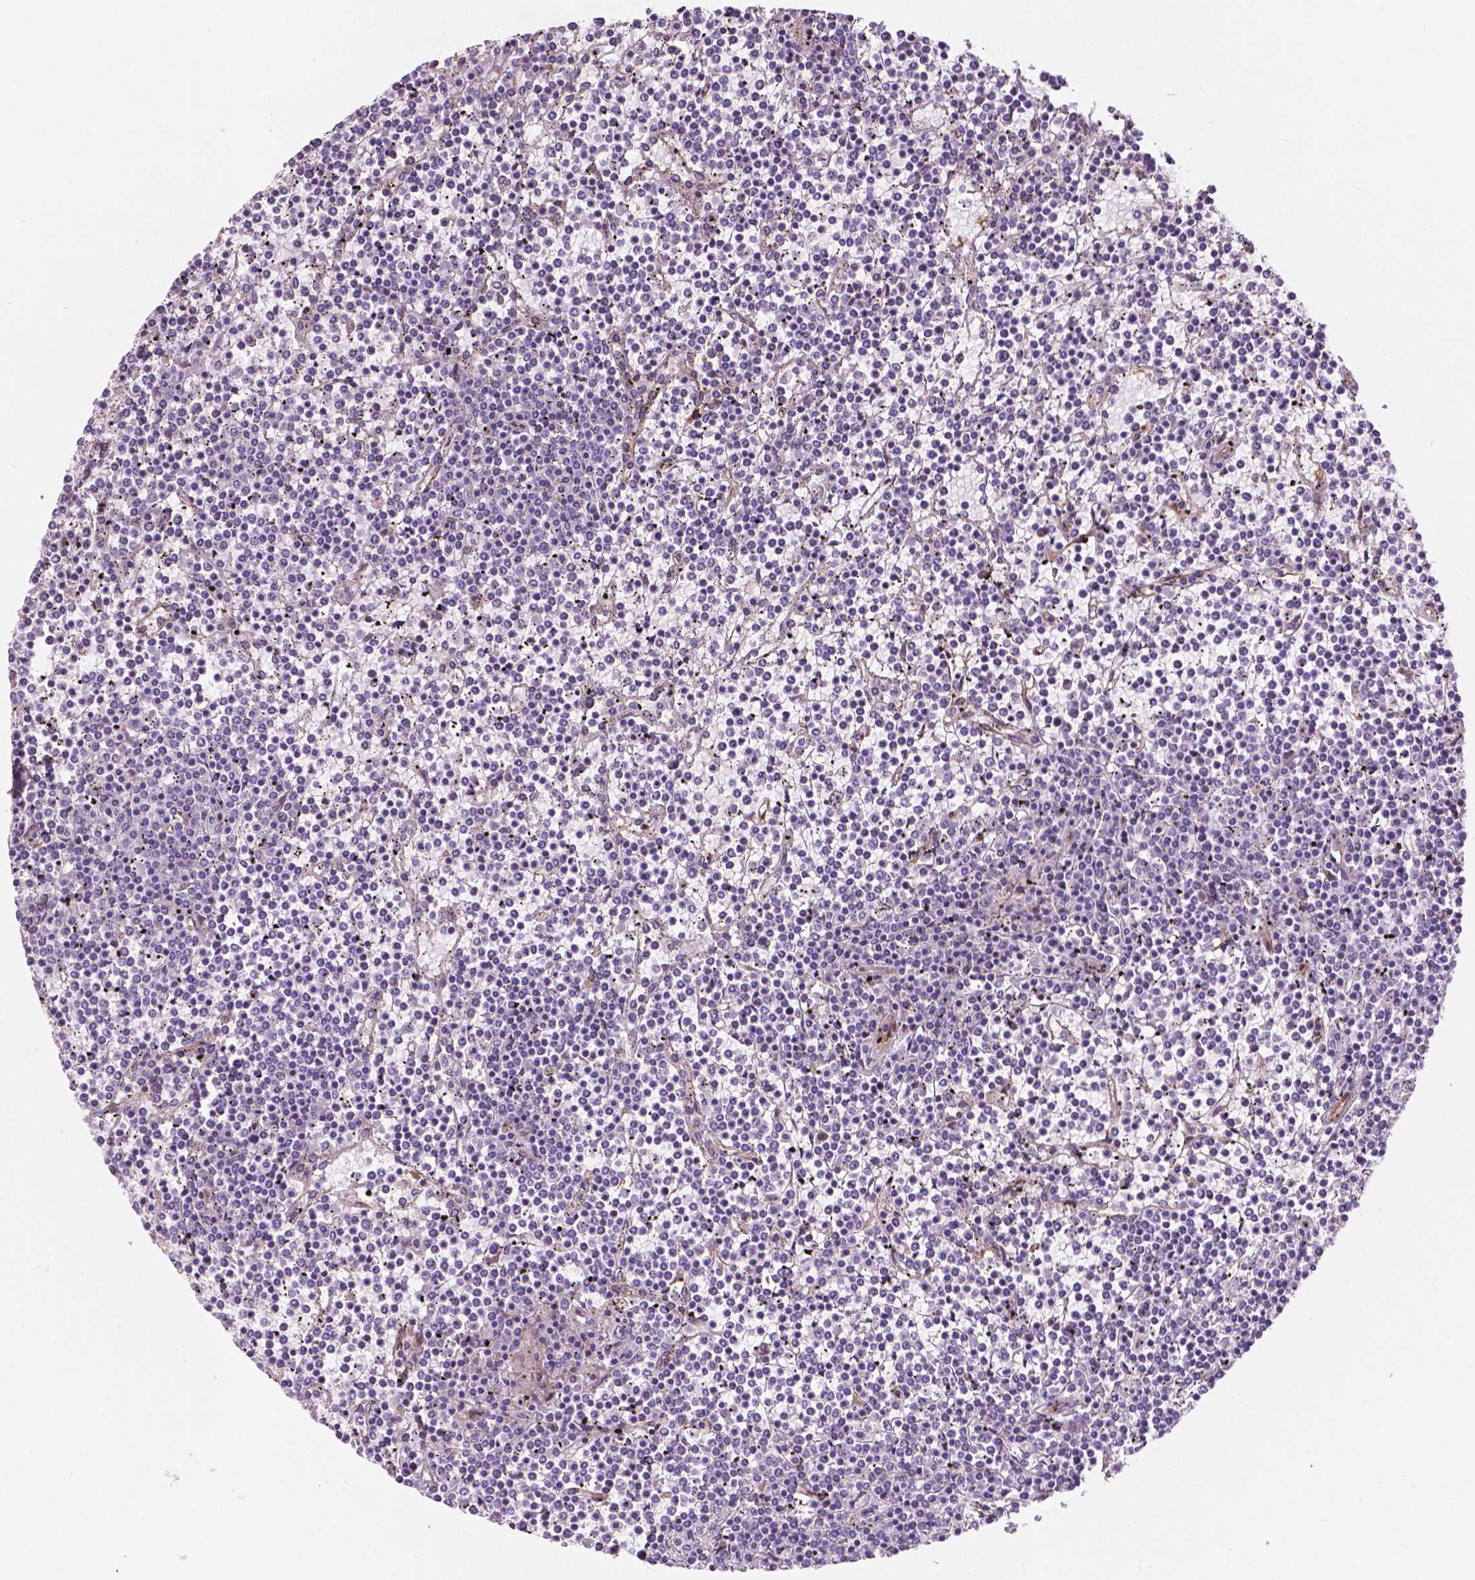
{"staining": {"intensity": "negative", "quantity": "none", "location": "none"}, "tissue": "lymphoma", "cell_type": "Tumor cells", "image_type": "cancer", "snomed": [{"axis": "morphology", "description": "Malignant lymphoma, non-Hodgkin's type, Low grade"}, {"axis": "topography", "description": "Spleen"}], "caption": "Tumor cells are negative for brown protein staining in lymphoma. The staining is performed using DAB brown chromogen with nuclei counter-stained in using hematoxylin.", "gene": "EGFL8", "patient": {"sex": "female", "age": 19}}